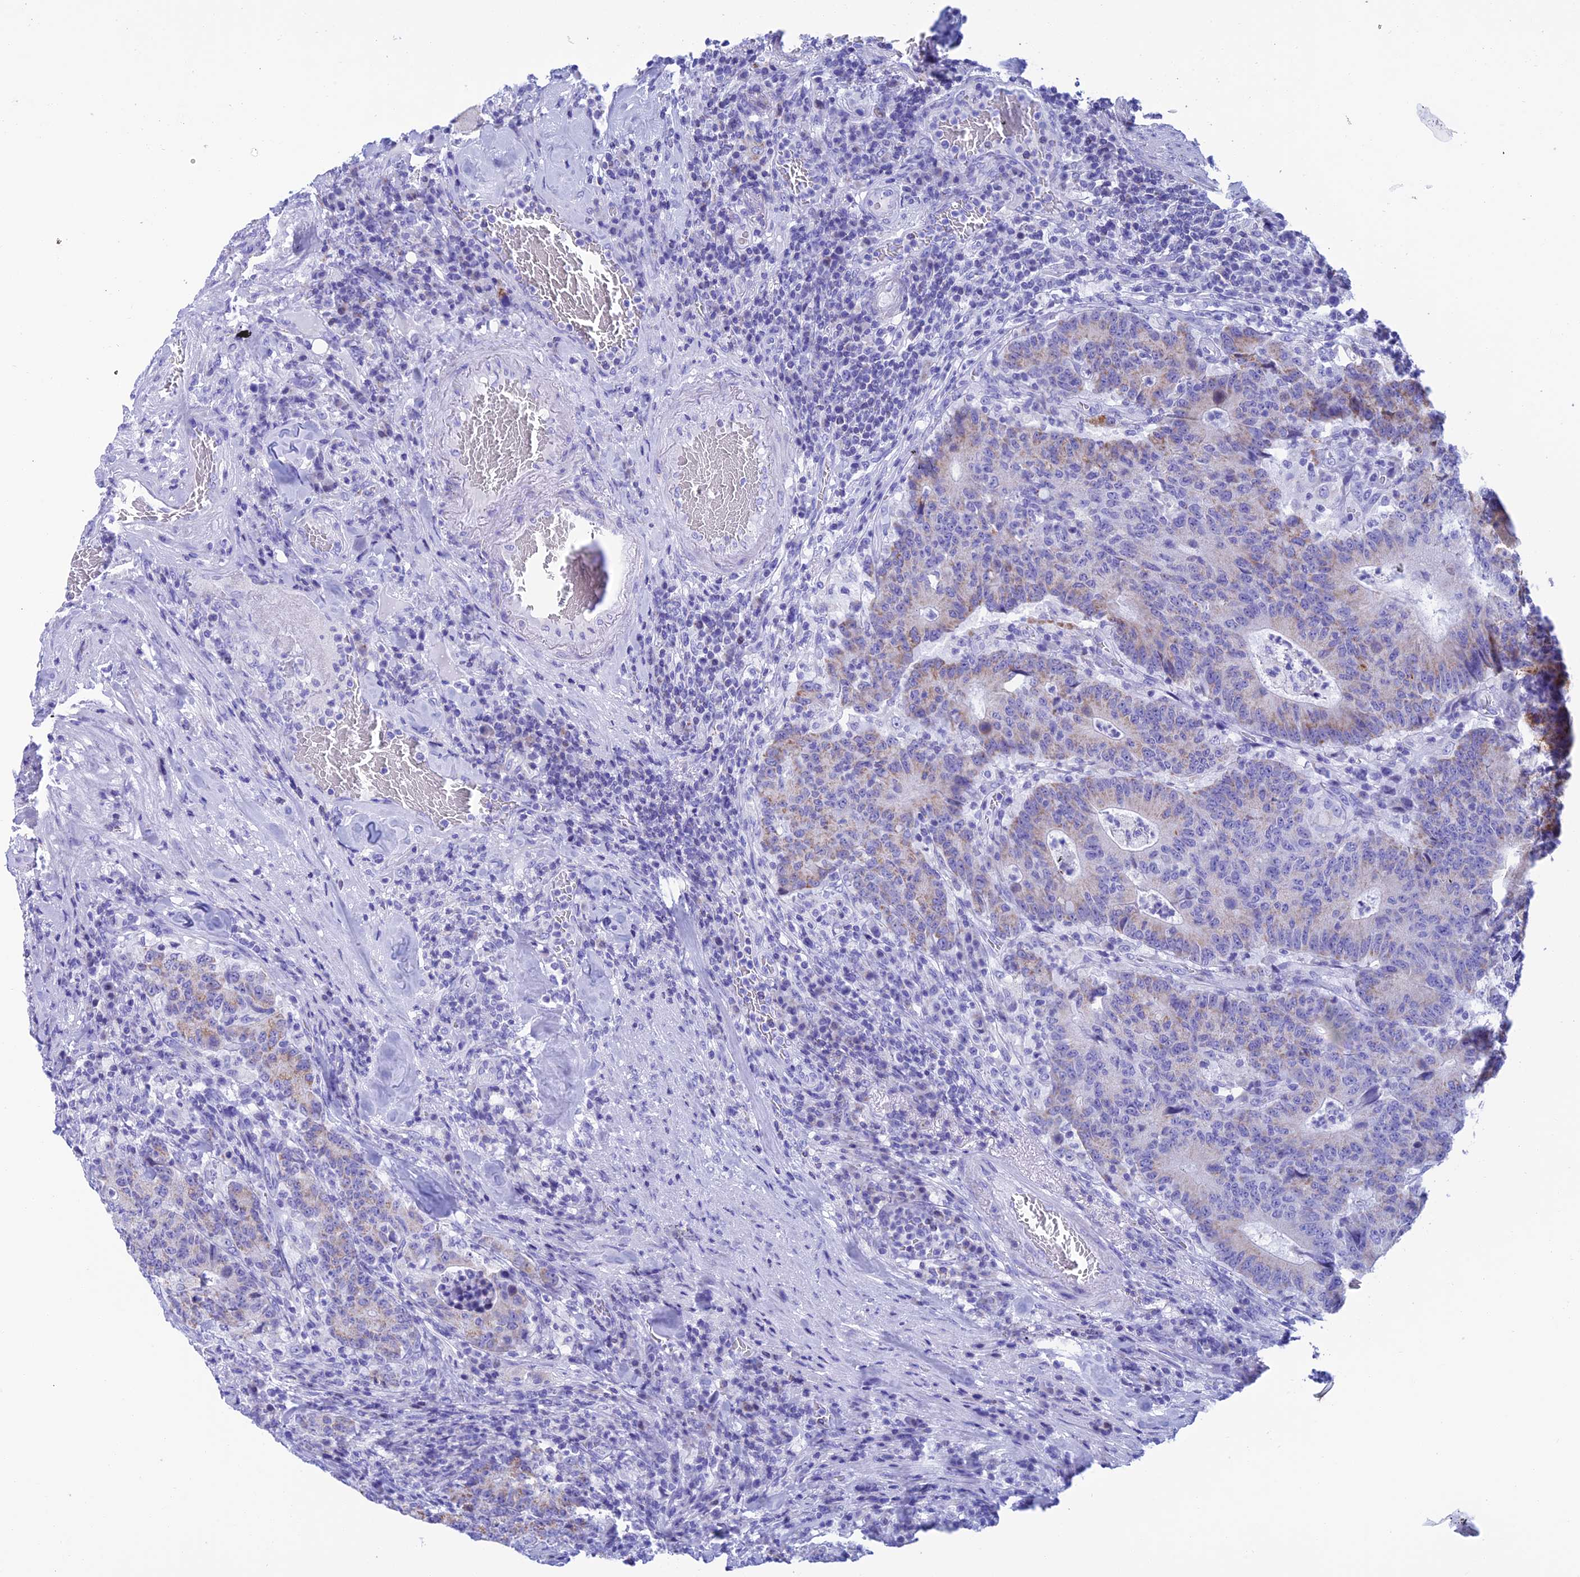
{"staining": {"intensity": "weak", "quantity": "25%-75%", "location": "cytoplasmic/membranous"}, "tissue": "colorectal cancer", "cell_type": "Tumor cells", "image_type": "cancer", "snomed": [{"axis": "morphology", "description": "Normal tissue, NOS"}, {"axis": "morphology", "description": "Adenocarcinoma, NOS"}, {"axis": "topography", "description": "Colon"}], "caption": "DAB (3,3'-diaminobenzidine) immunohistochemical staining of colorectal cancer (adenocarcinoma) exhibits weak cytoplasmic/membranous protein expression in about 25%-75% of tumor cells. Immunohistochemistry stains the protein of interest in brown and the nuclei are stained blue.", "gene": "NXPE4", "patient": {"sex": "female", "age": 75}}